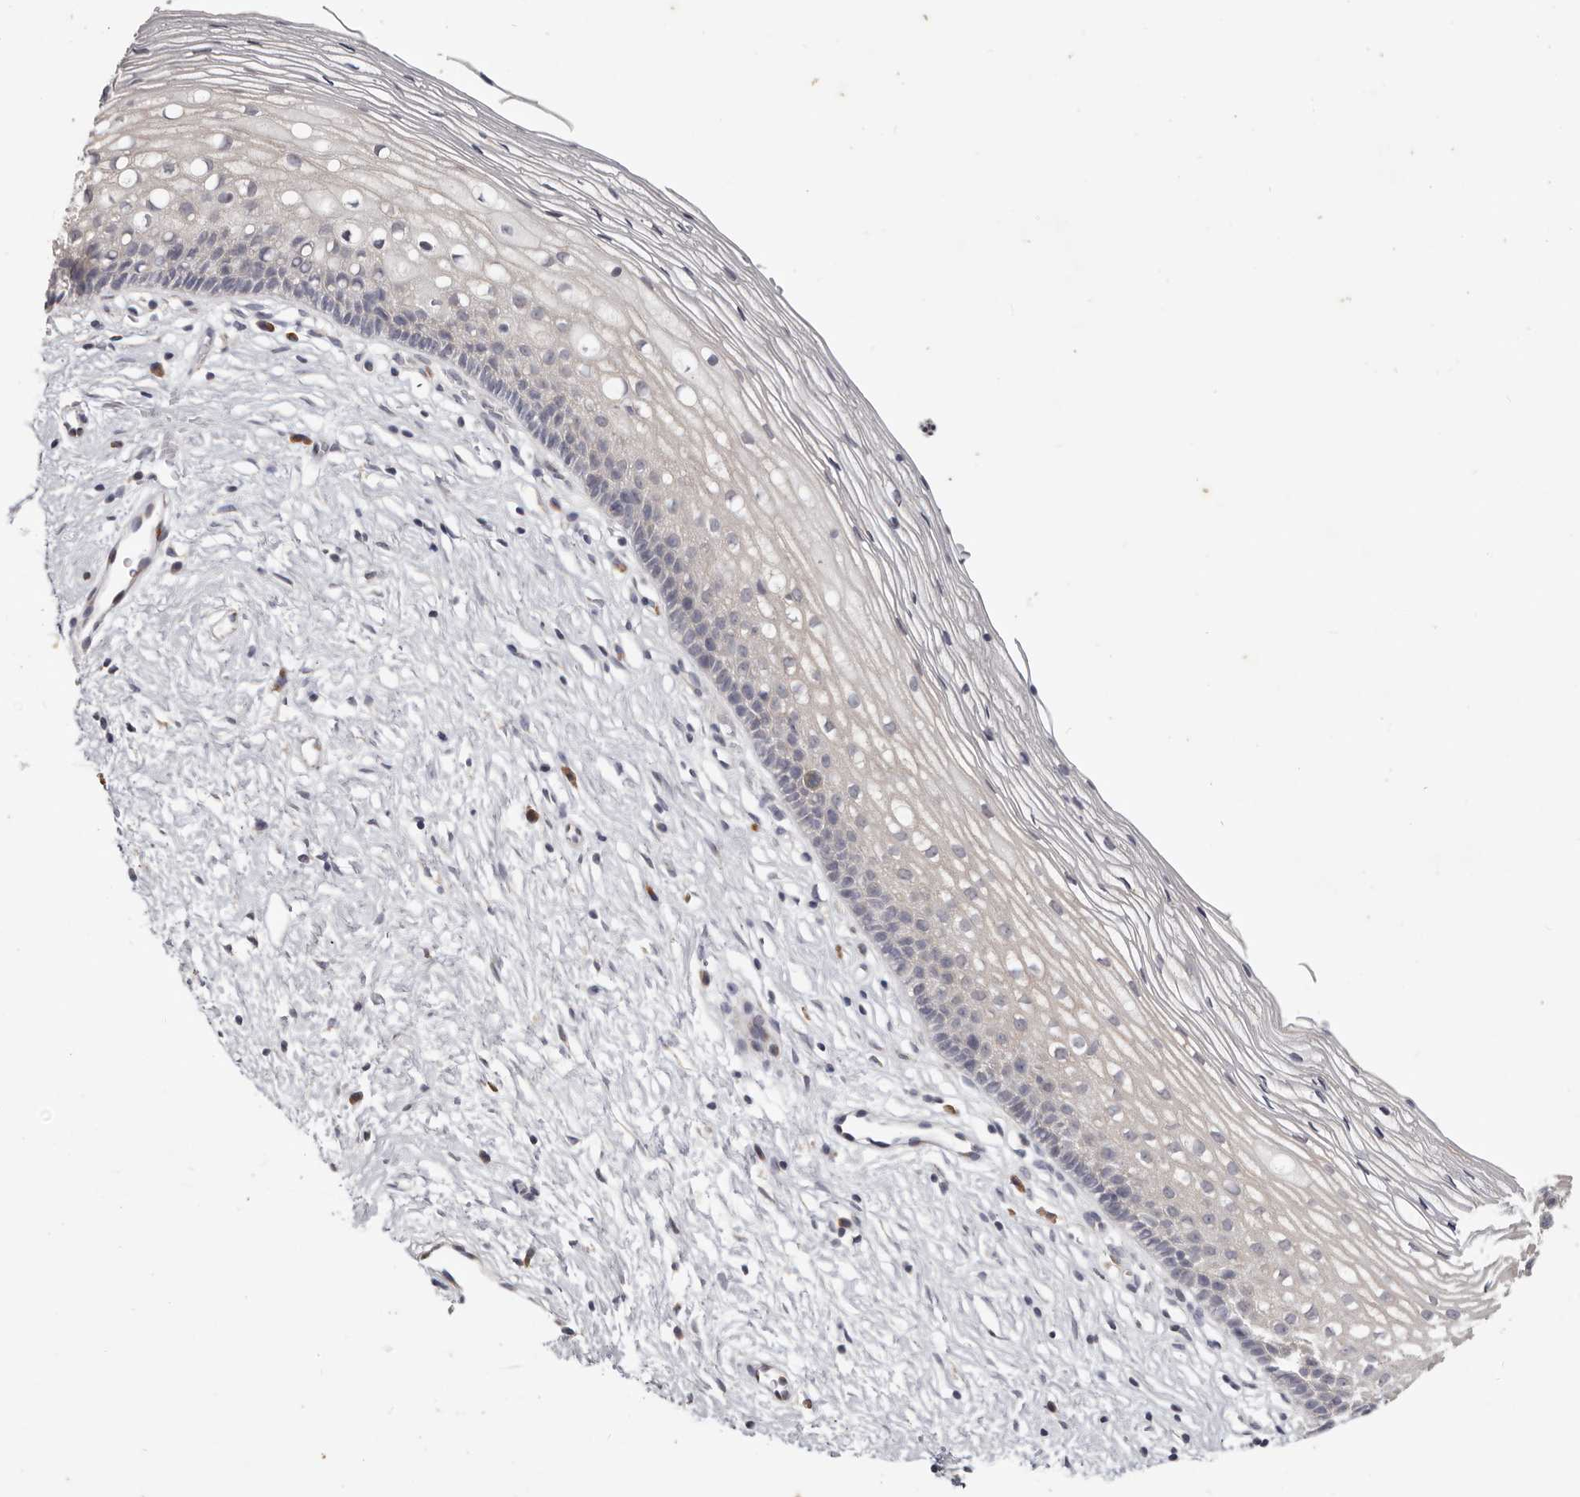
{"staining": {"intensity": "negative", "quantity": "none", "location": "none"}, "tissue": "cervix", "cell_type": "Glandular cells", "image_type": "normal", "snomed": [{"axis": "morphology", "description": "Normal tissue, NOS"}, {"axis": "topography", "description": "Cervix"}], "caption": "Glandular cells show no significant expression in normal cervix. (DAB immunohistochemistry with hematoxylin counter stain).", "gene": "WDR77", "patient": {"sex": "female", "age": 27}}